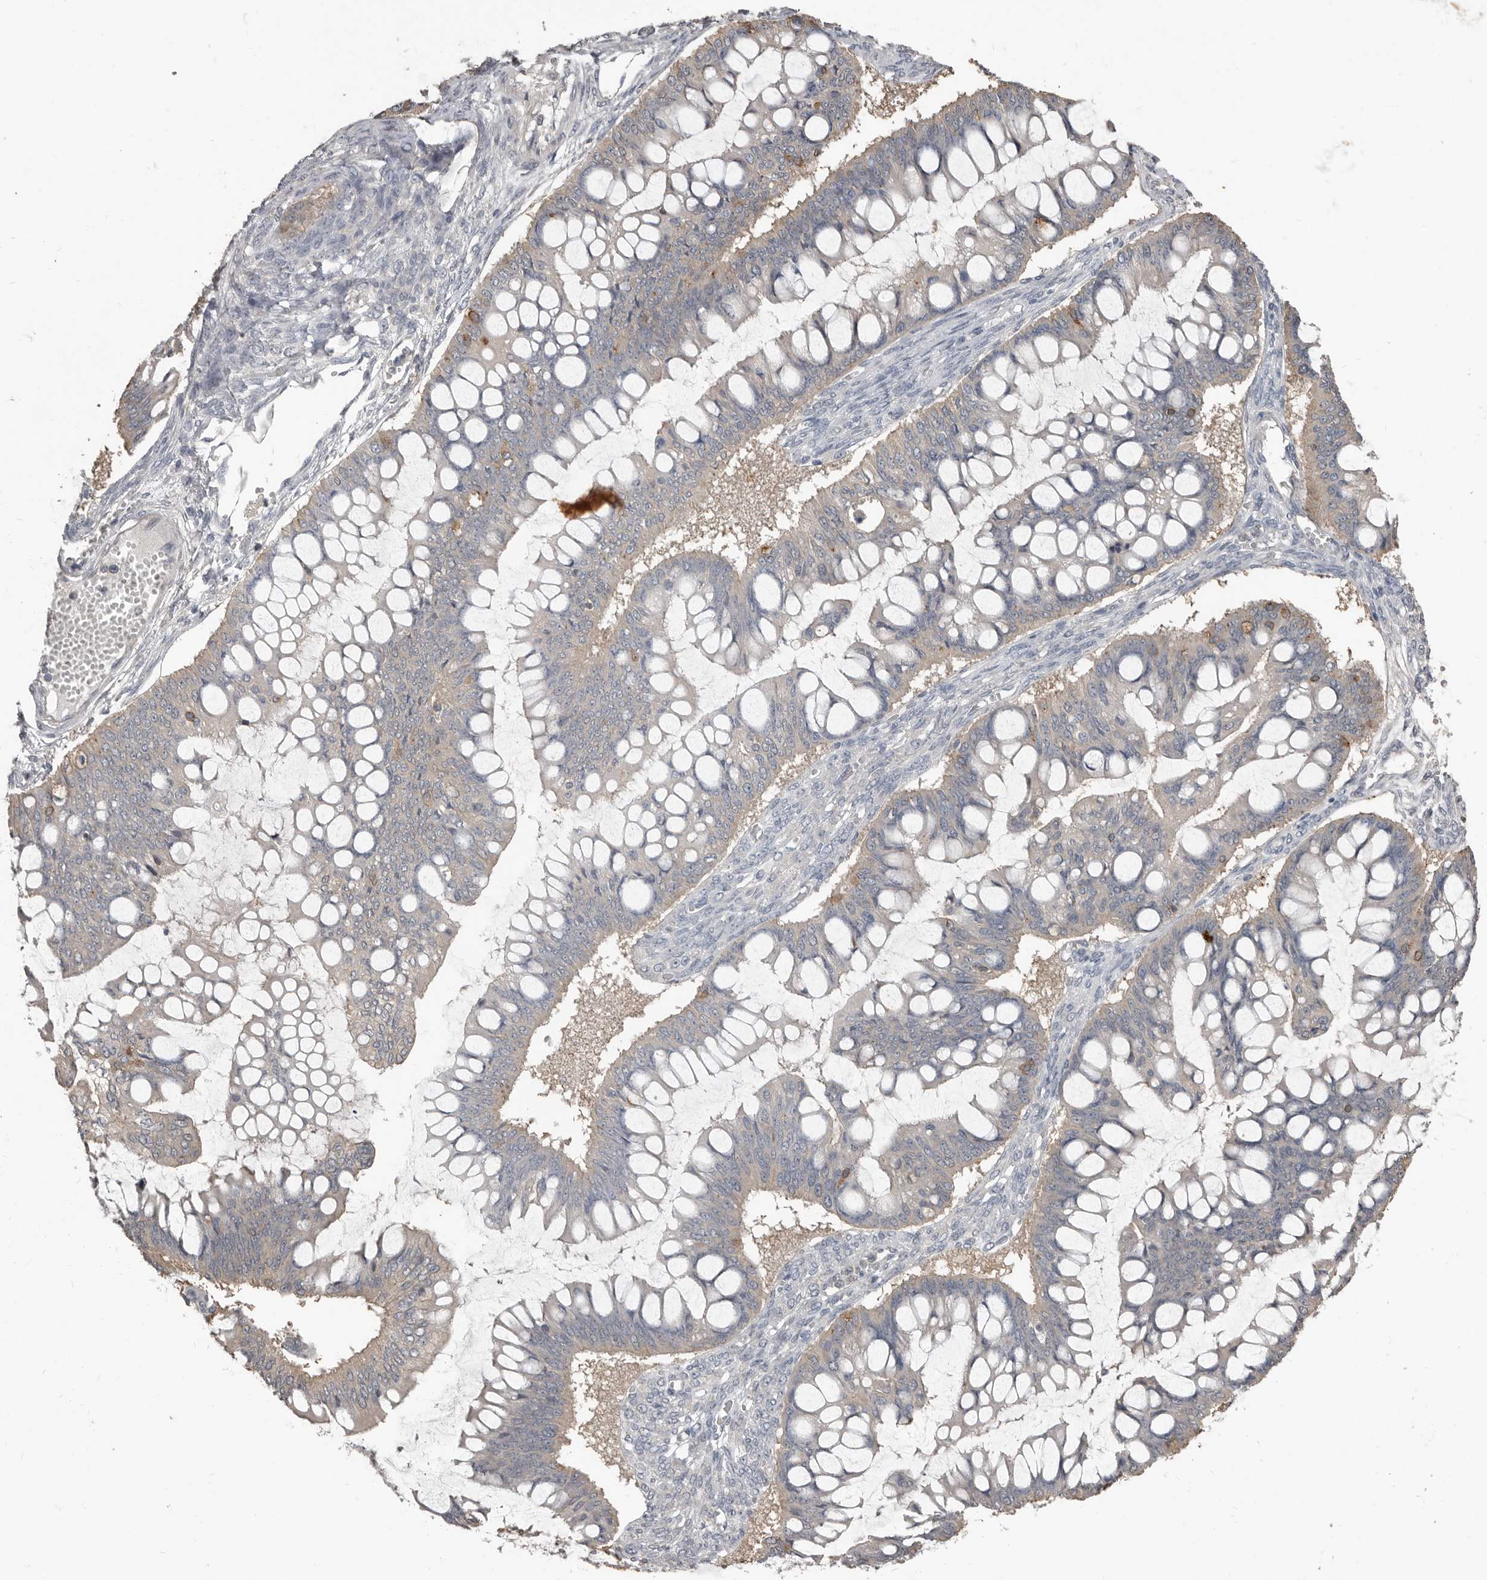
{"staining": {"intensity": "weak", "quantity": "<25%", "location": "cytoplasmic/membranous"}, "tissue": "ovarian cancer", "cell_type": "Tumor cells", "image_type": "cancer", "snomed": [{"axis": "morphology", "description": "Cystadenocarcinoma, mucinous, NOS"}, {"axis": "topography", "description": "Ovary"}], "caption": "This is an immunohistochemistry (IHC) histopathology image of mucinous cystadenocarcinoma (ovarian). There is no expression in tumor cells.", "gene": "KCNJ8", "patient": {"sex": "female", "age": 73}}